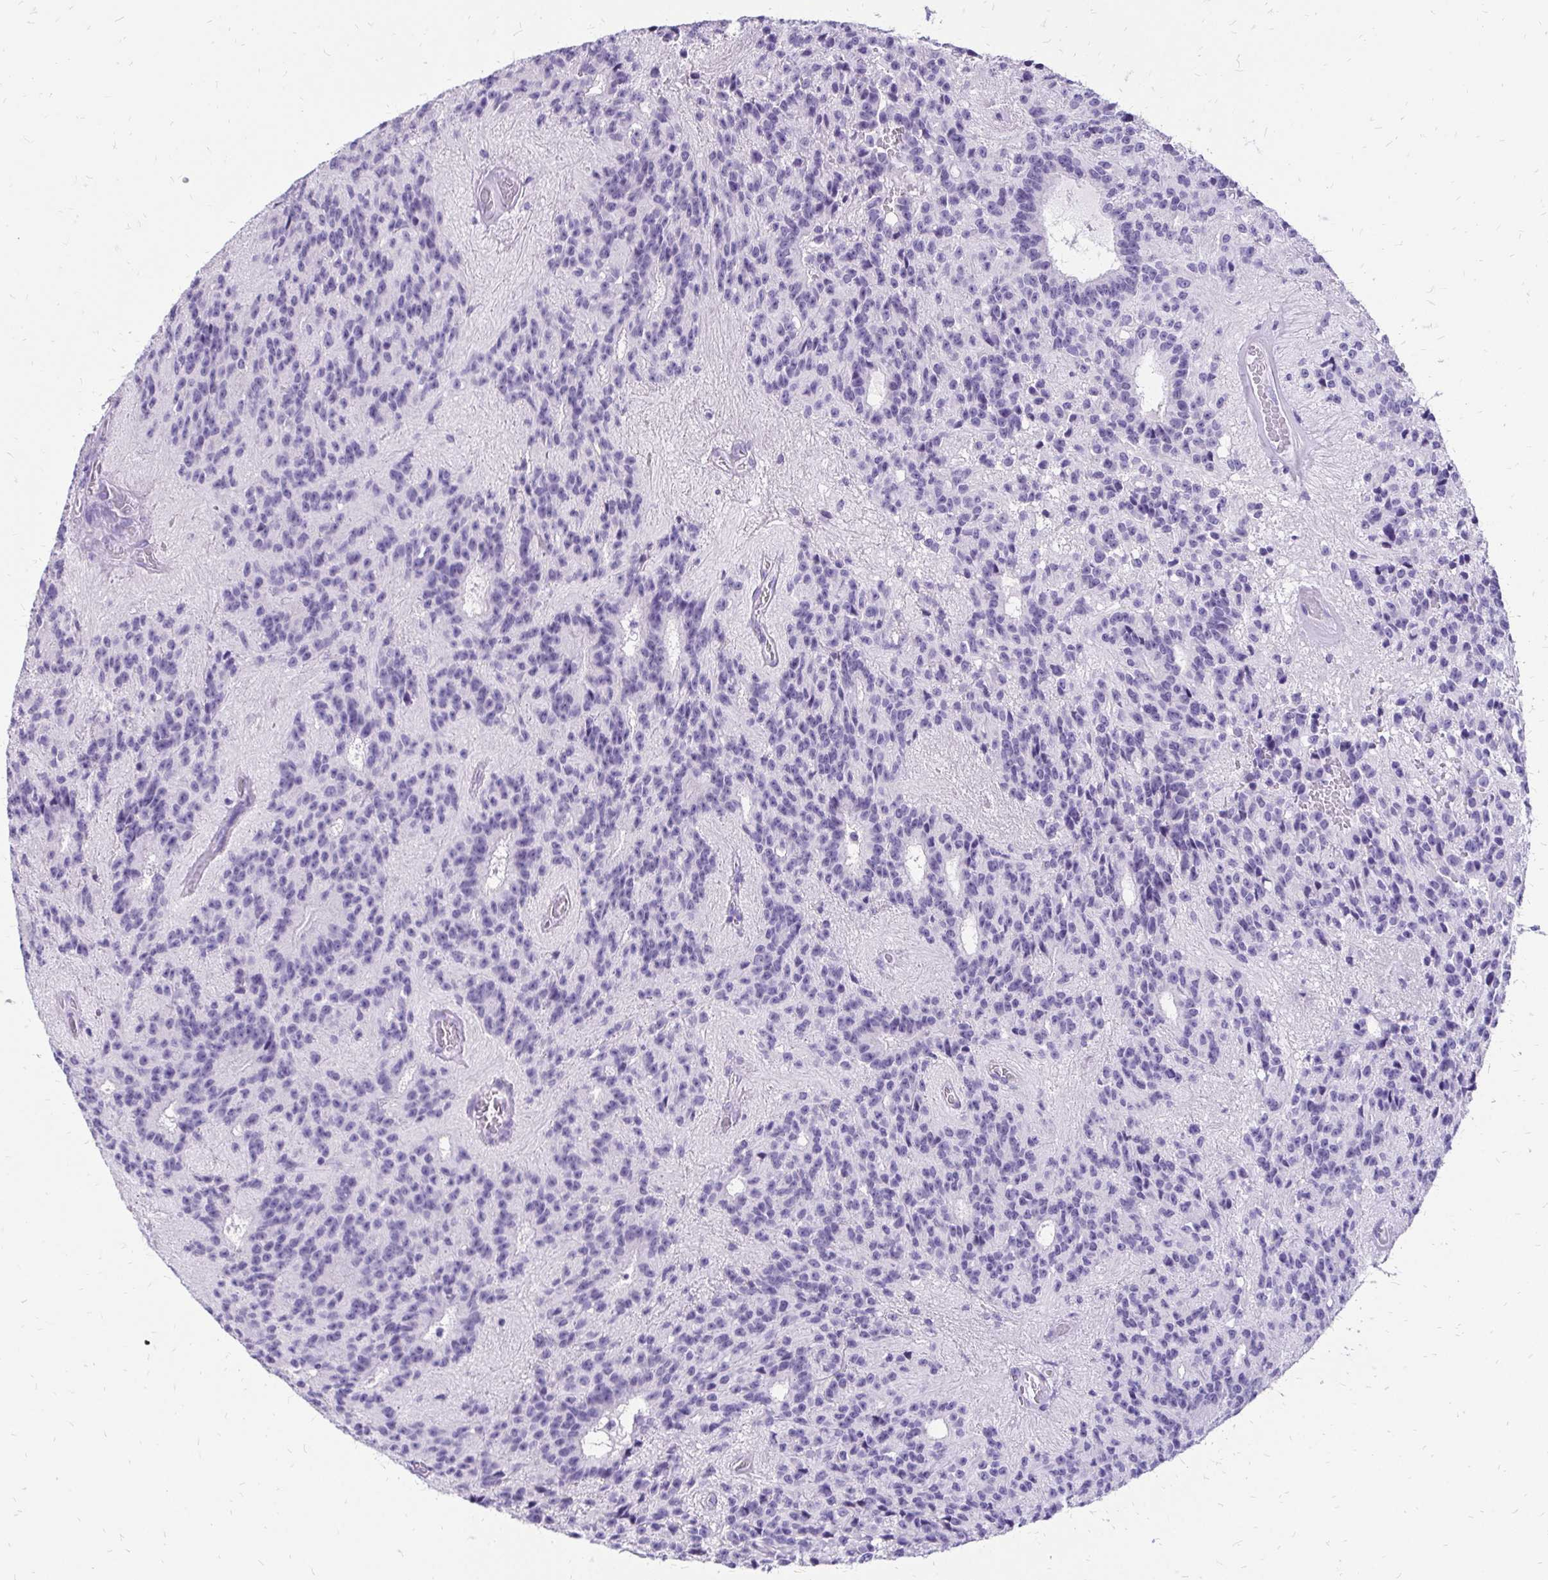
{"staining": {"intensity": "negative", "quantity": "none", "location": "none"}, "tissue": "glioma", "cell_type": "Tumor cells", "image_type": "cancer", "snomed": [{"axis": "morphology", "description": "Glioma, malignant, Low grade"}, {"axis": "topography", "description": "Brain"}], "caption": "Glioma was stained to show a protein in brown. There is no significant positivity in tumor cells. The staining is performed using DAB brown chromogen with nuclei counter-stained in using hematoxylin.", "gene": "SLC32A1", "patient": {"sex": "male", "age": 31}}